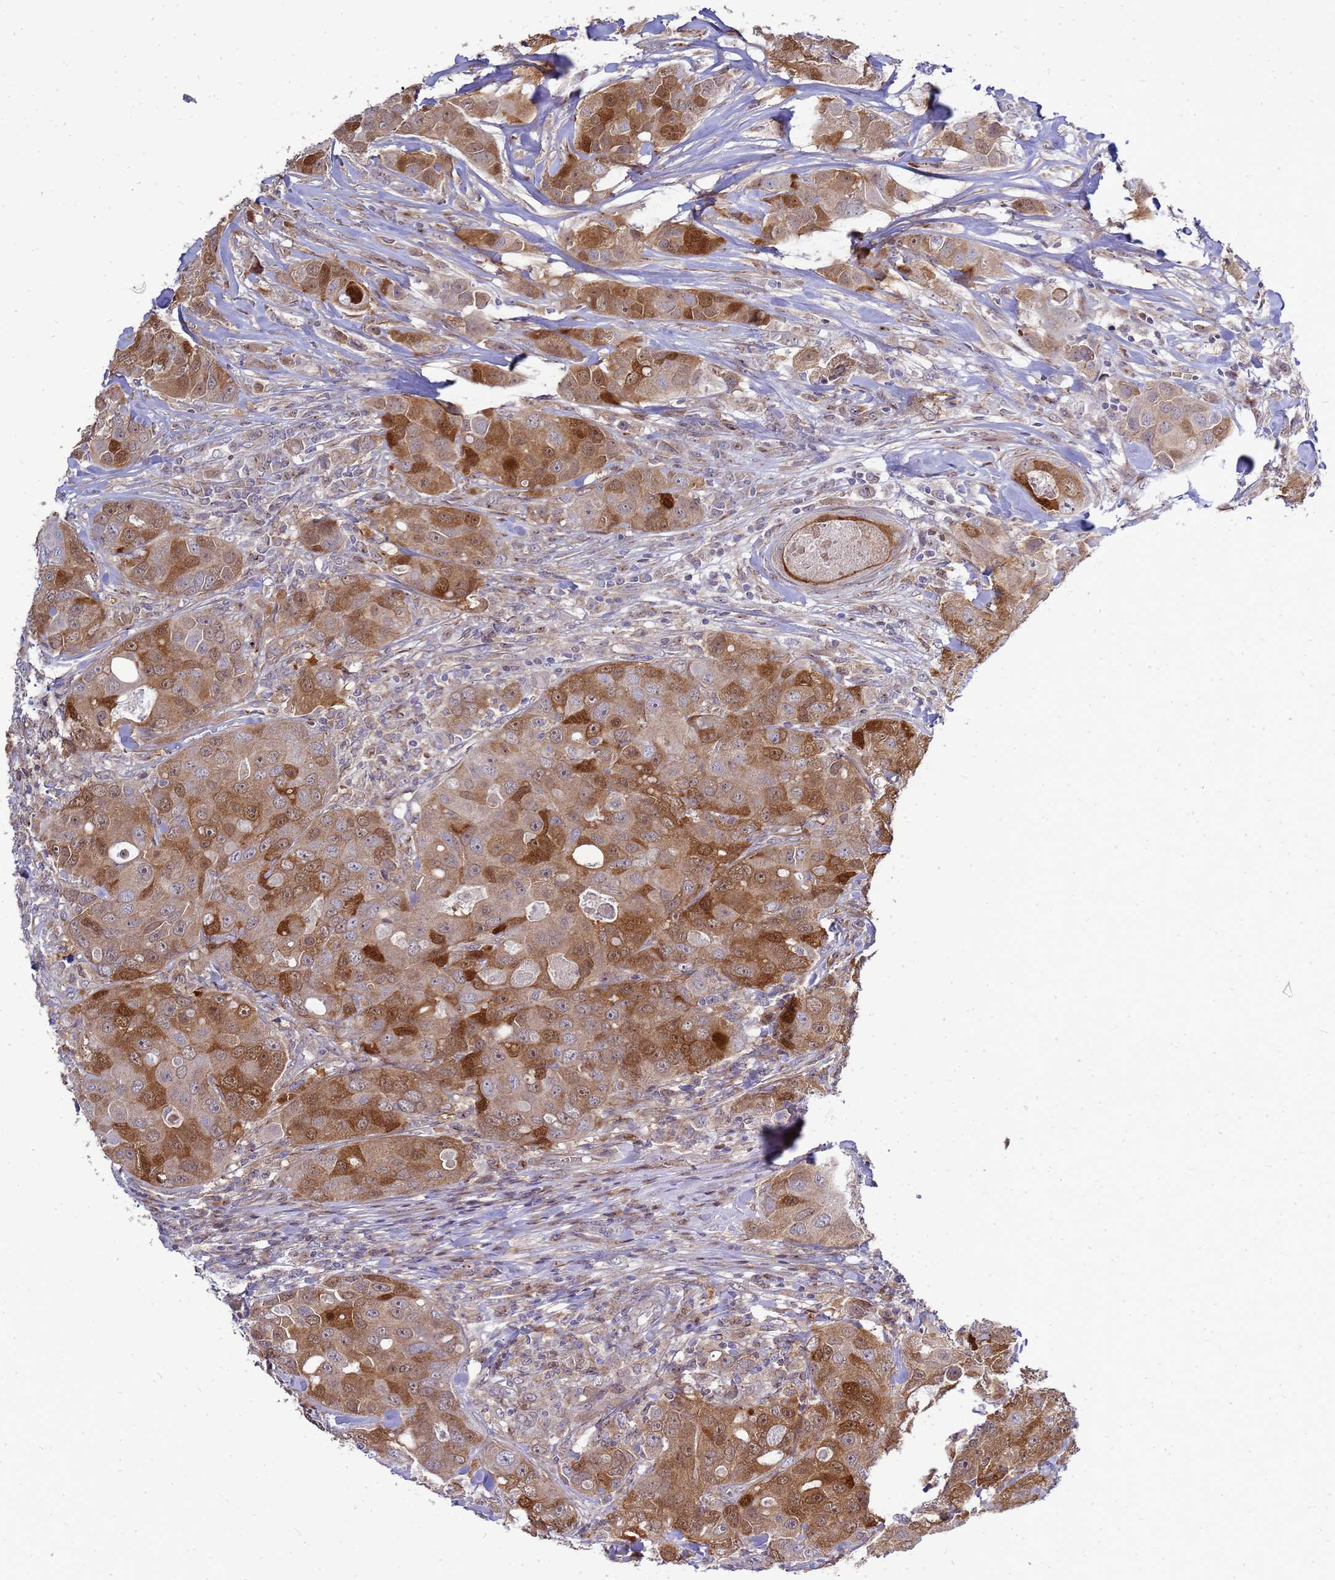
{"staining": {"intensity": "strong", "quantity": ">75%", "location": "cytoplasmic/membranous,nuclear"}, "tissue": "breast cancer", "cell_type": "Tumor cells", "image_type": "cancer", "snomed": [{"axis": "morphology", "description": "Duct carcinoma"}, {"axis": "topography", "description": "Breast"}], "caption": "Human breast cancer (invasive ductal carcinoma) stained with a protein marker displays strong staining in tumor cells.", "gene": "EIF4EBP3", "patient": {"sex": "female", "age": 43}}